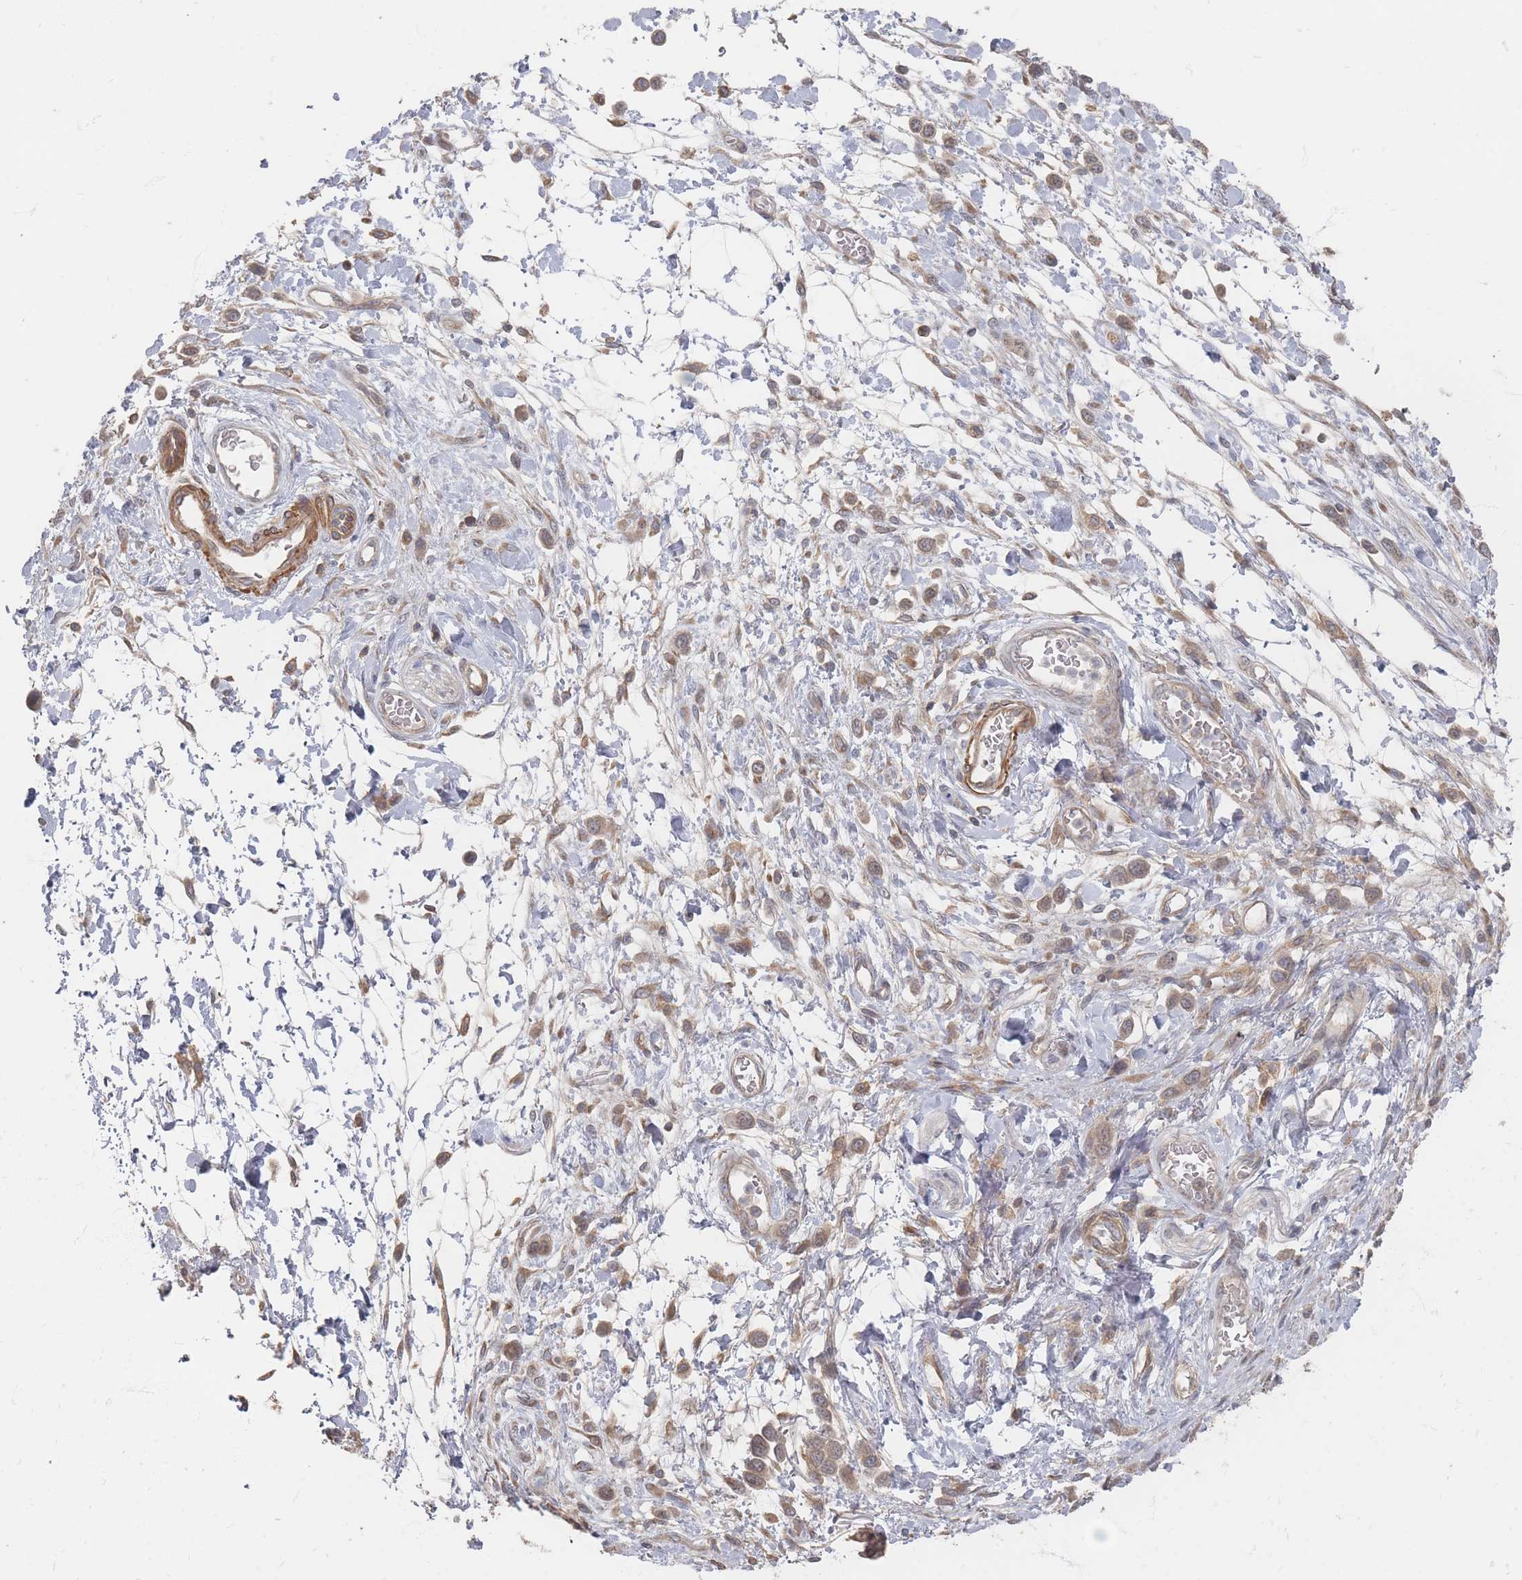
{"staining": {"intensity": "weak", "quantity": ">75%", "location": "cytoplasmic/membranous"}, "tissue": "stomach cancer", "cell_type": "Tumor cells", "image_type": "cancer", "snomed": [{"axis": "morphology", "description": "Adenocarcinoma, NOS"}, {"axis": "topography", "description": "Stomach"}], "caption": "Human stomach cancer stained with a protein marker exhibits weak staining in tumor cells.", "gene": "GLE1", "patient": {"sex": "female", "age": 65}}